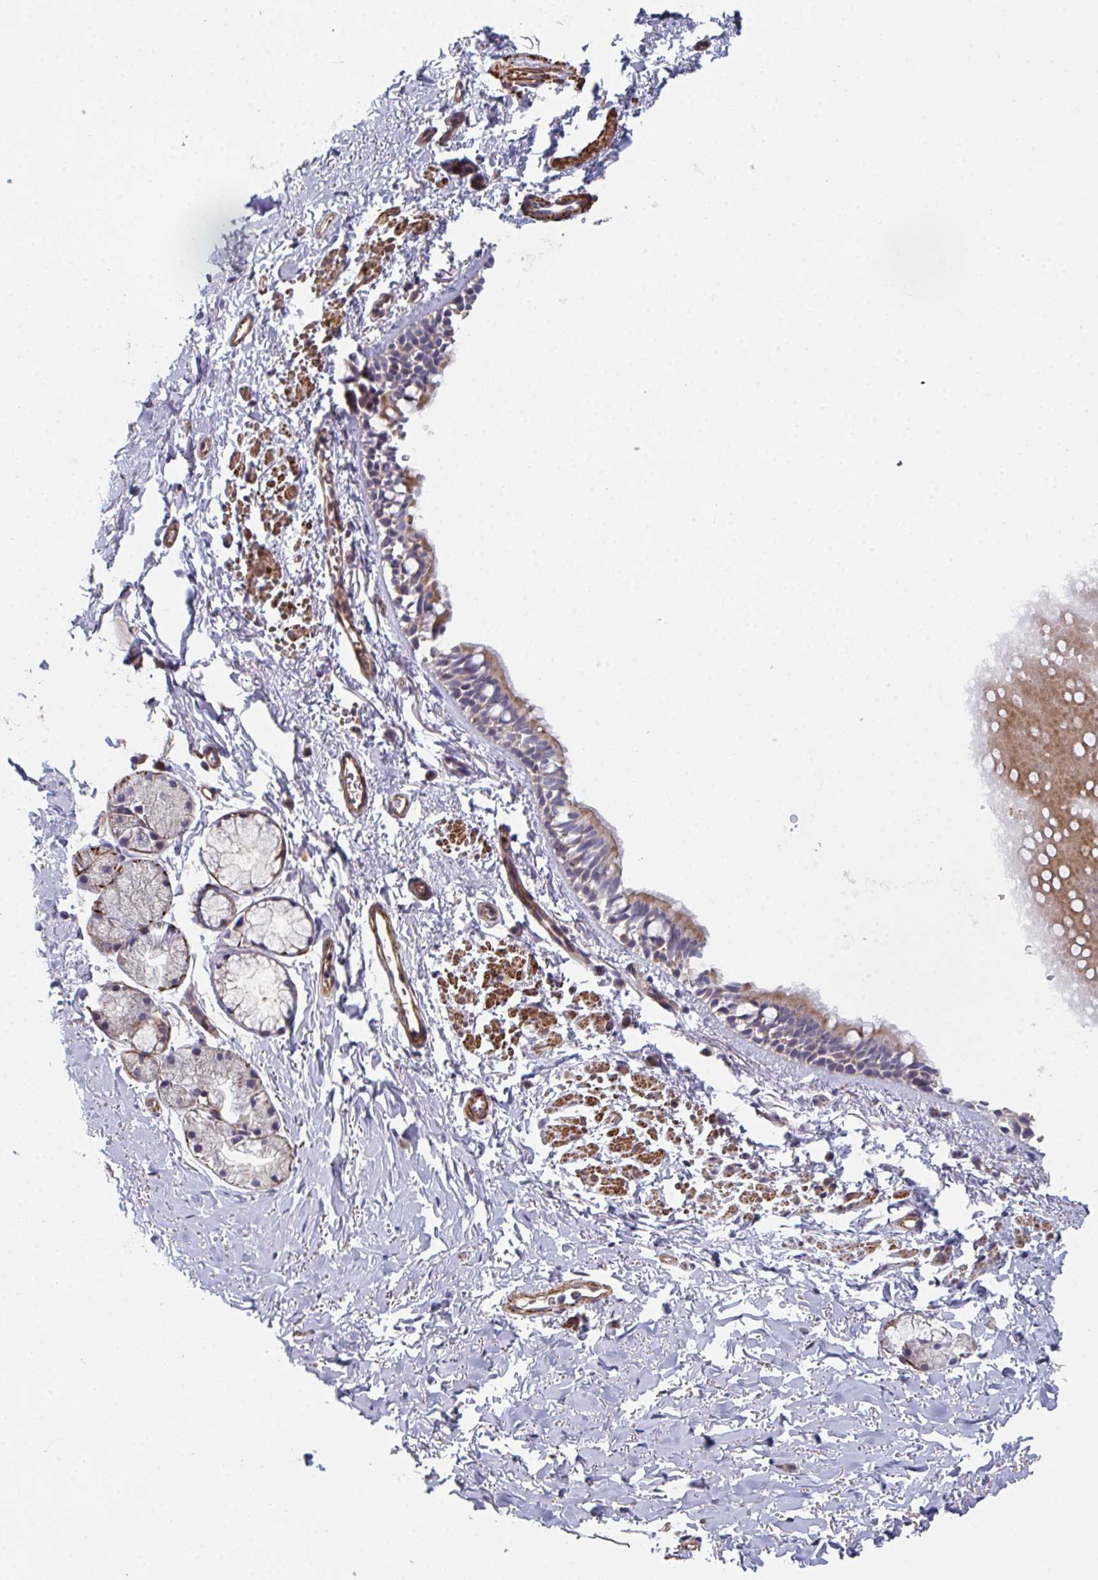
{"staining": {"intensity": "moderate", "quantity": "25%-75%", "location": "cytoplasmic/membranous"}, "tissue": "bronchus", "cell_type": "Respiratory epithelial cells", "image_type": "normal", "snomed": [{"axis": "morphology", "description": "Normal tissue, NOS"}, {"axis": "topography", "description": "Lymph node"}, {"axis": "topography", "description": "Cartilage tissue"}, {"axis": "topography", "description": "Bronchus"}], "caption": "The photomicrograph reveals a brown stain indicating the presence of a protein in the cytoplasmic/membranous of respiratory epithelial cells in bronchus.", "gene": "FZD2", "patient": {"sex": "female", "age": 70}}